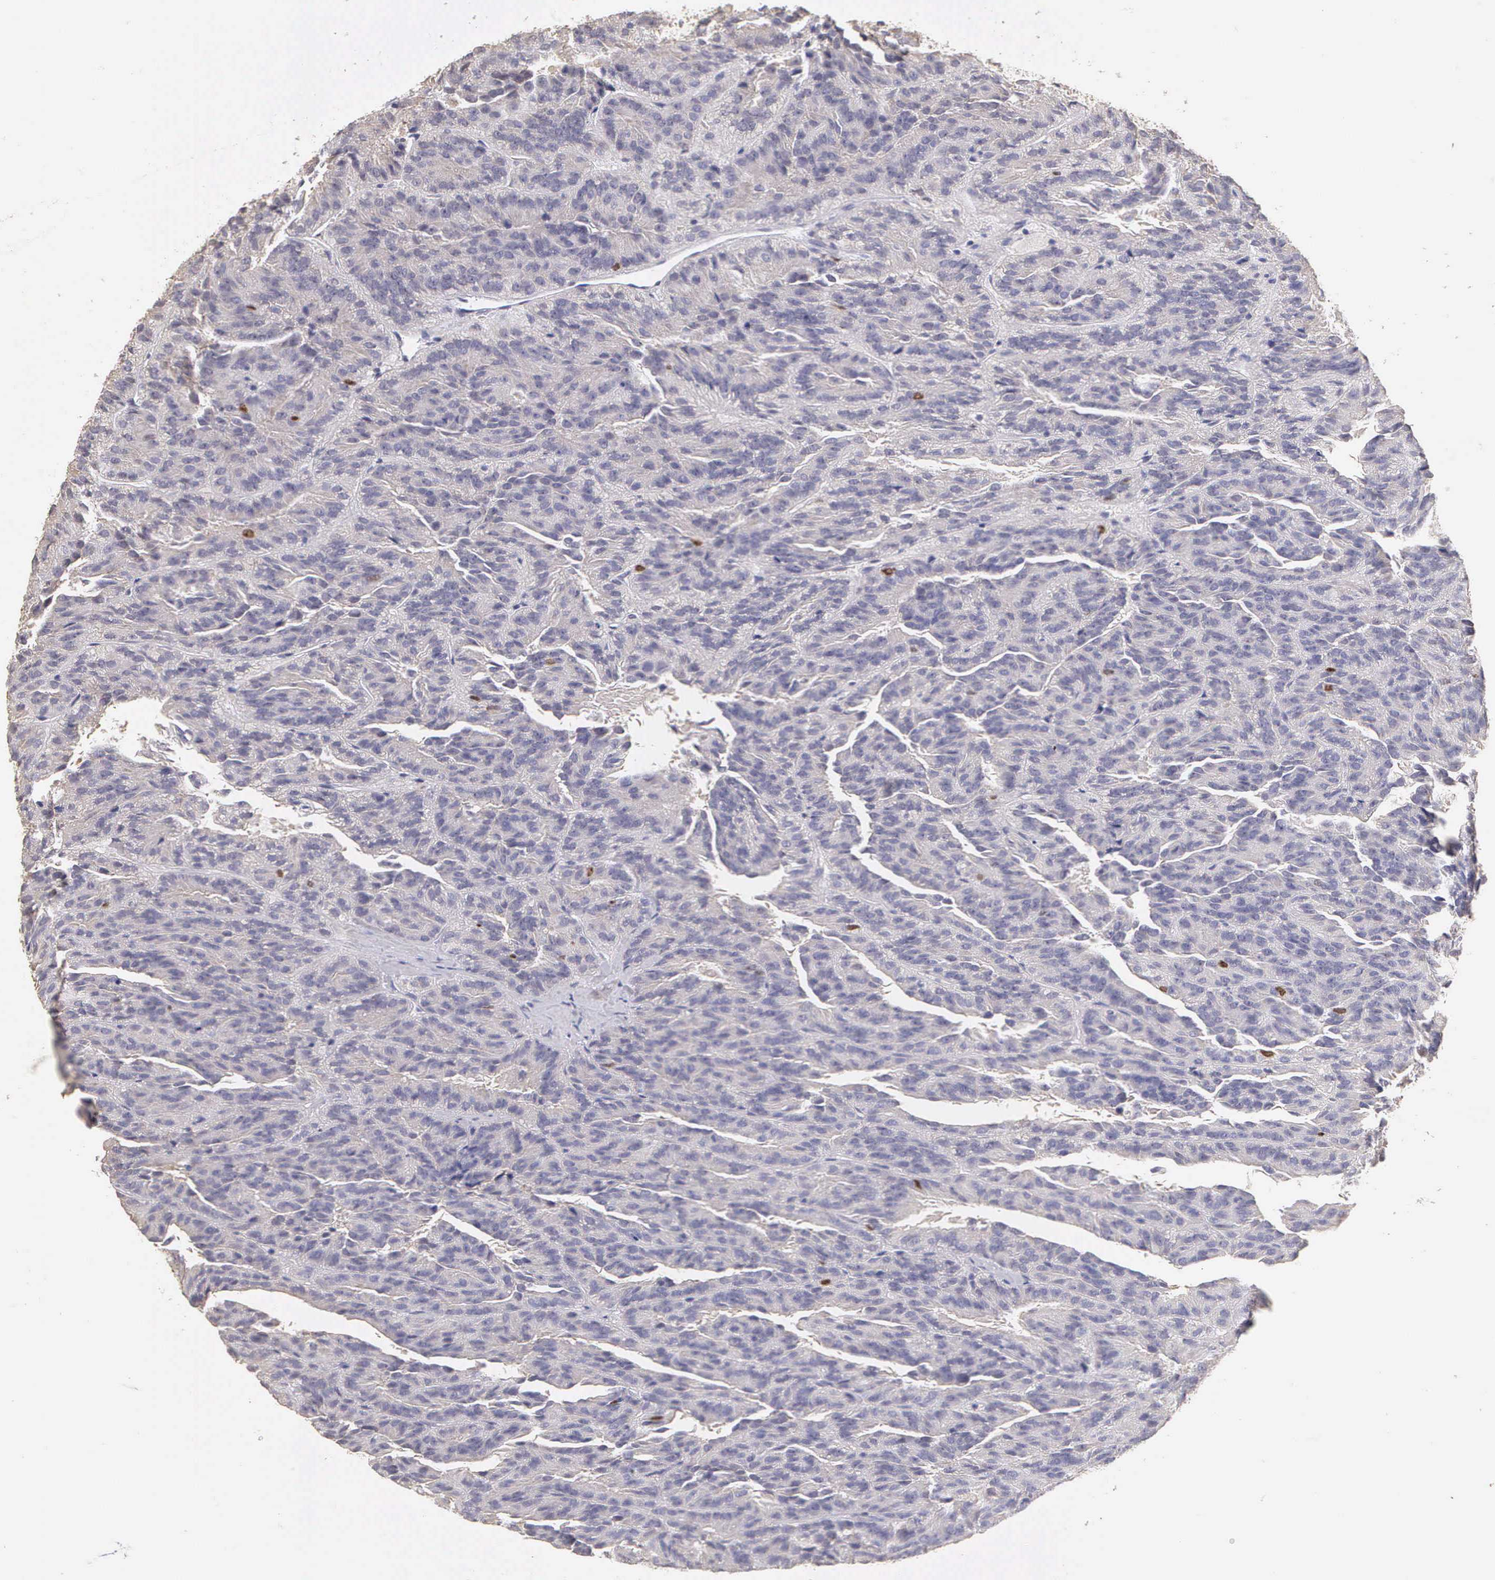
{"staining": {"intensity": "negative", "quantity": "none", "location": "none"}, "tissue": "renal cancer", "cell_type": "Tumor cells", "image_type": "cancer", "snomed": [{"axis": "morphology", "description": "Adenocarcinoma, NOS"}, {"axis": "topography", "description": "Kidney"}], "caption": "Tumor cells show no significant staining in renal adenocarcinoma.", "gene": "MKI67", "patient": {"sex": "male", "age": 46}}